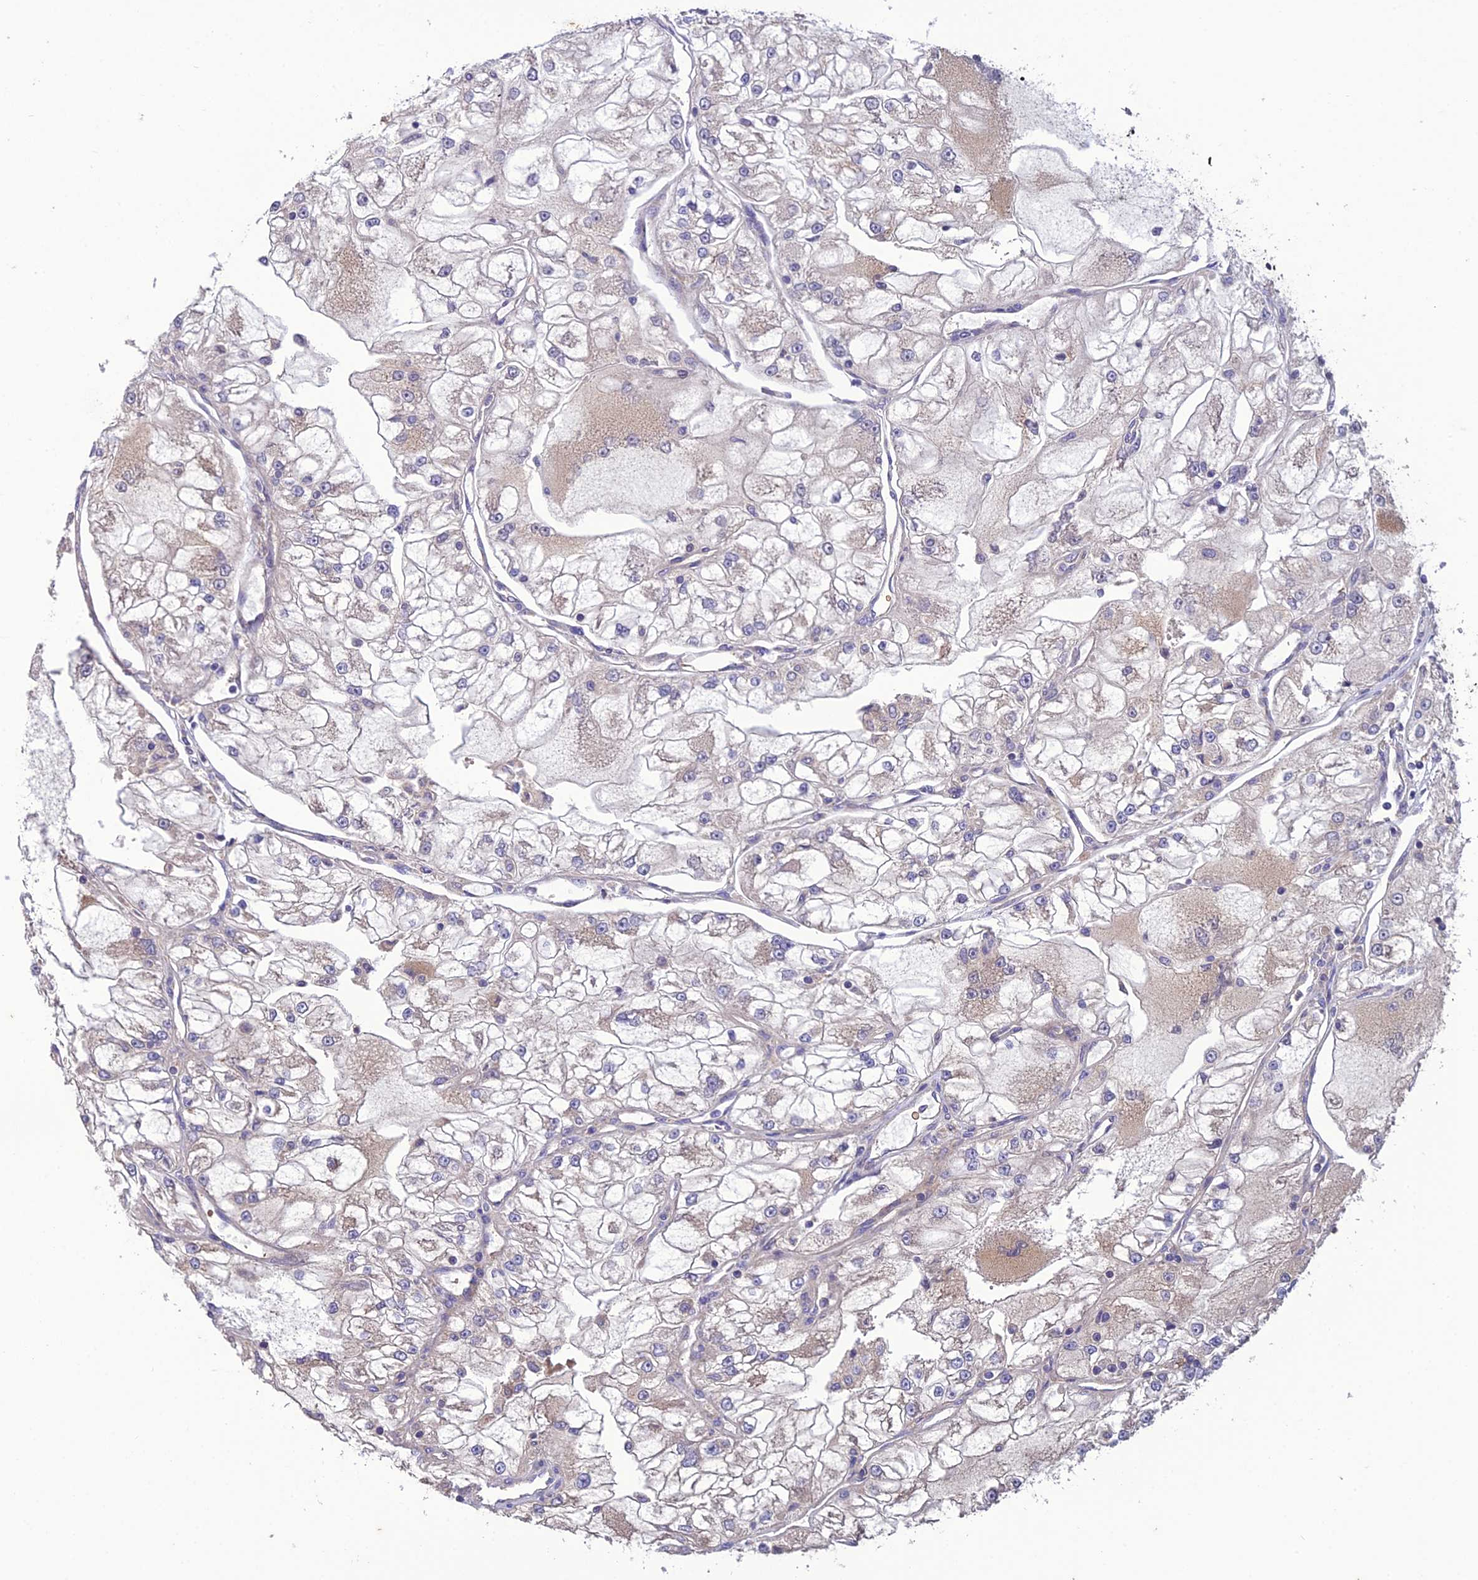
{"staining": {"intensity": "weak", "quantity": "<25%", "location": "cytoplasmic/membranous"}, "tissue": "renal cancer", "cell_type": "Tumor cells", "image_type": "cancer", "snomed": [{"axis": "morphology", "description": "Adenocarcinoma, NOS"}, {"axis": "topography", "description": "Kidney"}], "caption": "The micrograph displays no staining of tumor cells in renal adenocarcinoma.", "gene": "MIOS", "patient": {"sex": "female", "age": 72}}